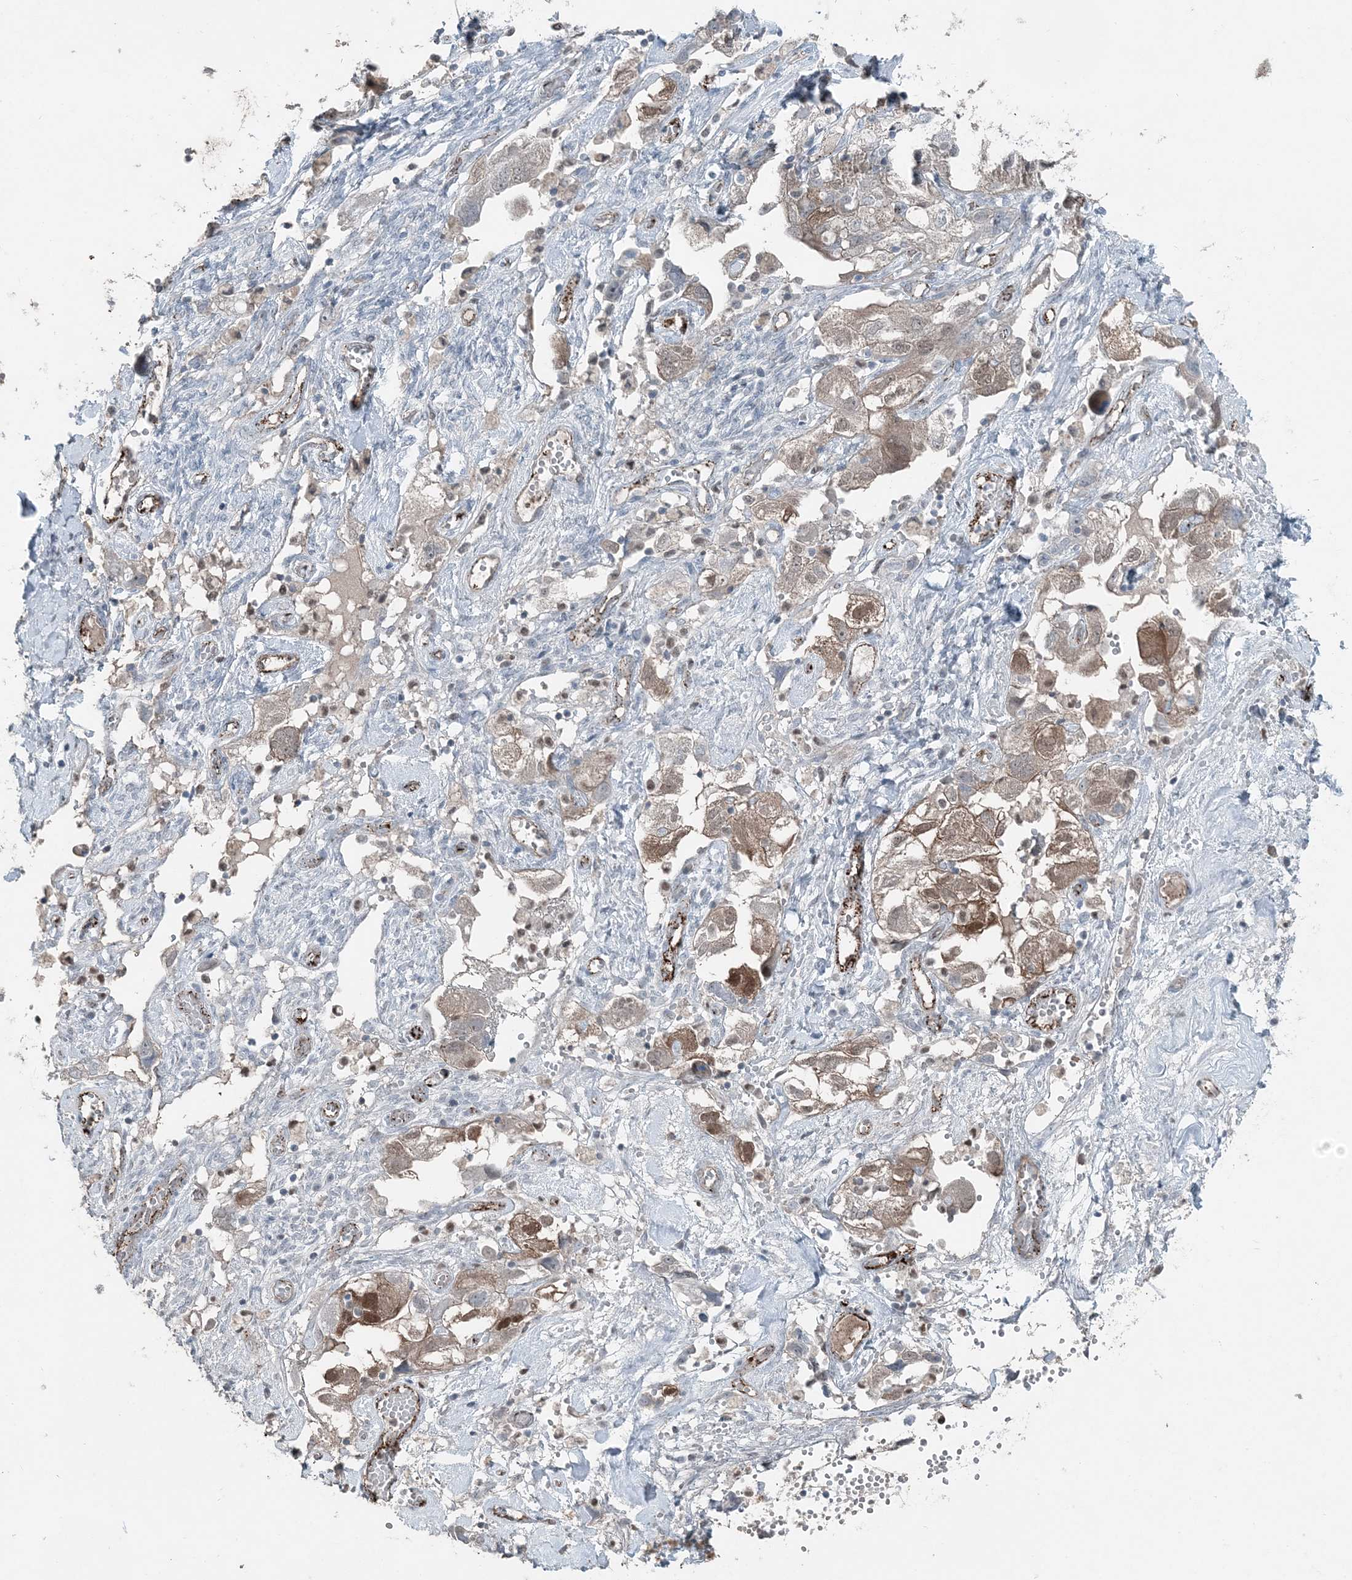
{"staining": {"intensity": "moderate", "quantity": "25%-75%", "location": "cytoplasmic/membranous"}, "tissue": "ovarian cancer", "cell_type": "Tumor cells", "image_type": "cancer", "snomed": [{"axis": "morphology", "description": "Carcinoma, NOS"}, {"axis": "morphology", "description": "Cystadenocarcinoma, serous, NOS"}, {"axis": "topography", "description": "Ovary"}], "caption": "A micrograph of ovarian cancer stained for a protein reveals moderate cytoplasmic/membranous brown staining in tumor cells.", "gene": "ELOVL7", "patient": {"sex": "female", "age": 69}}